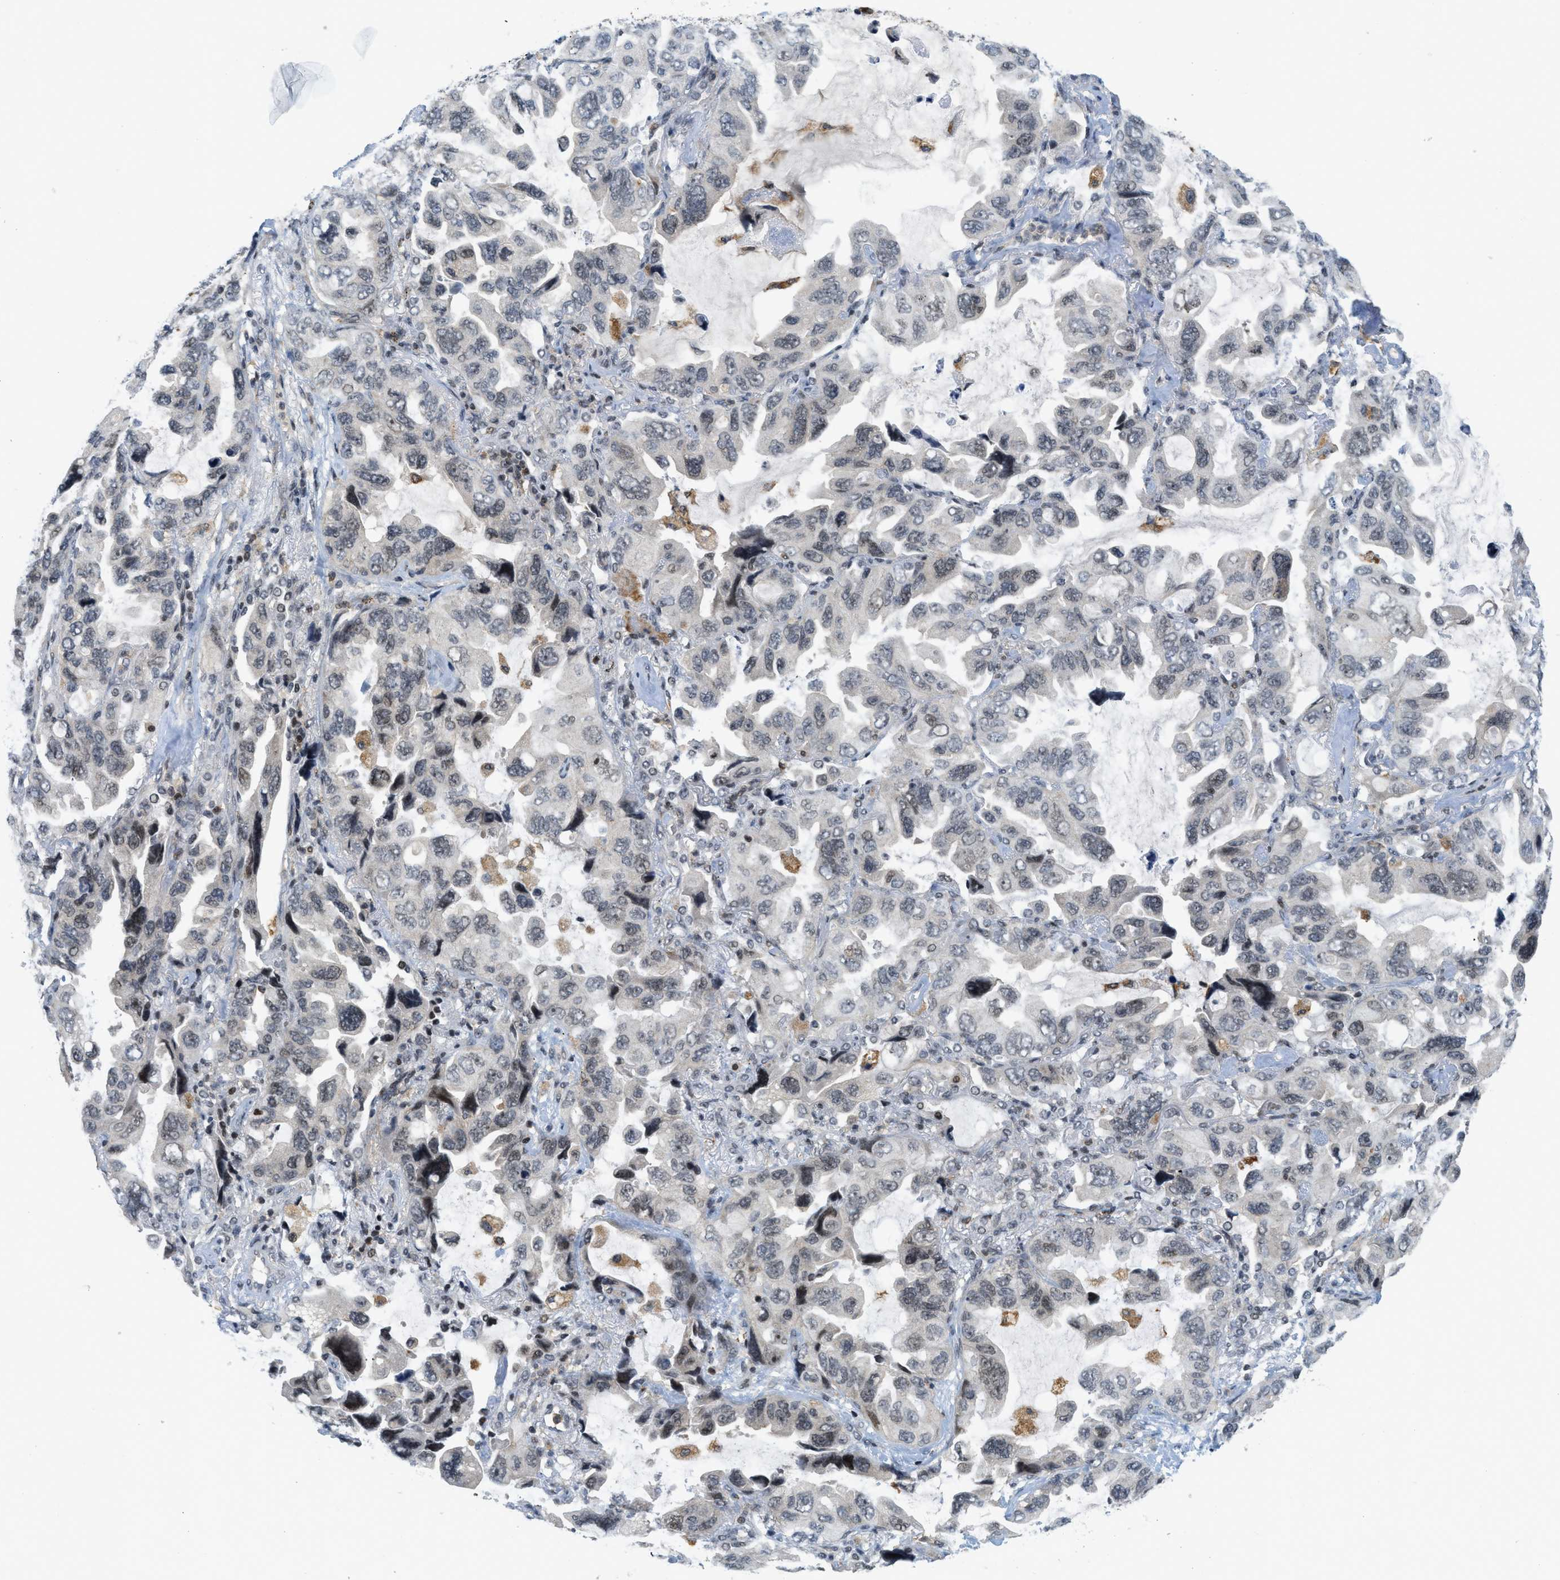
{"staining": {"intensity": "weak", "quantity": "<25%", "location": "nuclear"}, "tissue": "lung cancer", "cell_type": "Tumor cells", "image_type": "cancer", "snomed": [{"axis": "morphology", "description": "Squamous cell carcinoma, NOS"}, {"axis": "topography", "description": "Lung"}], "caption": "The photomicrograph exhibits no significant expression in tumor cells of lung squamous cell carcinoma.", "gene": "ING1", "patient": {"sex": "female", "age": 73}}